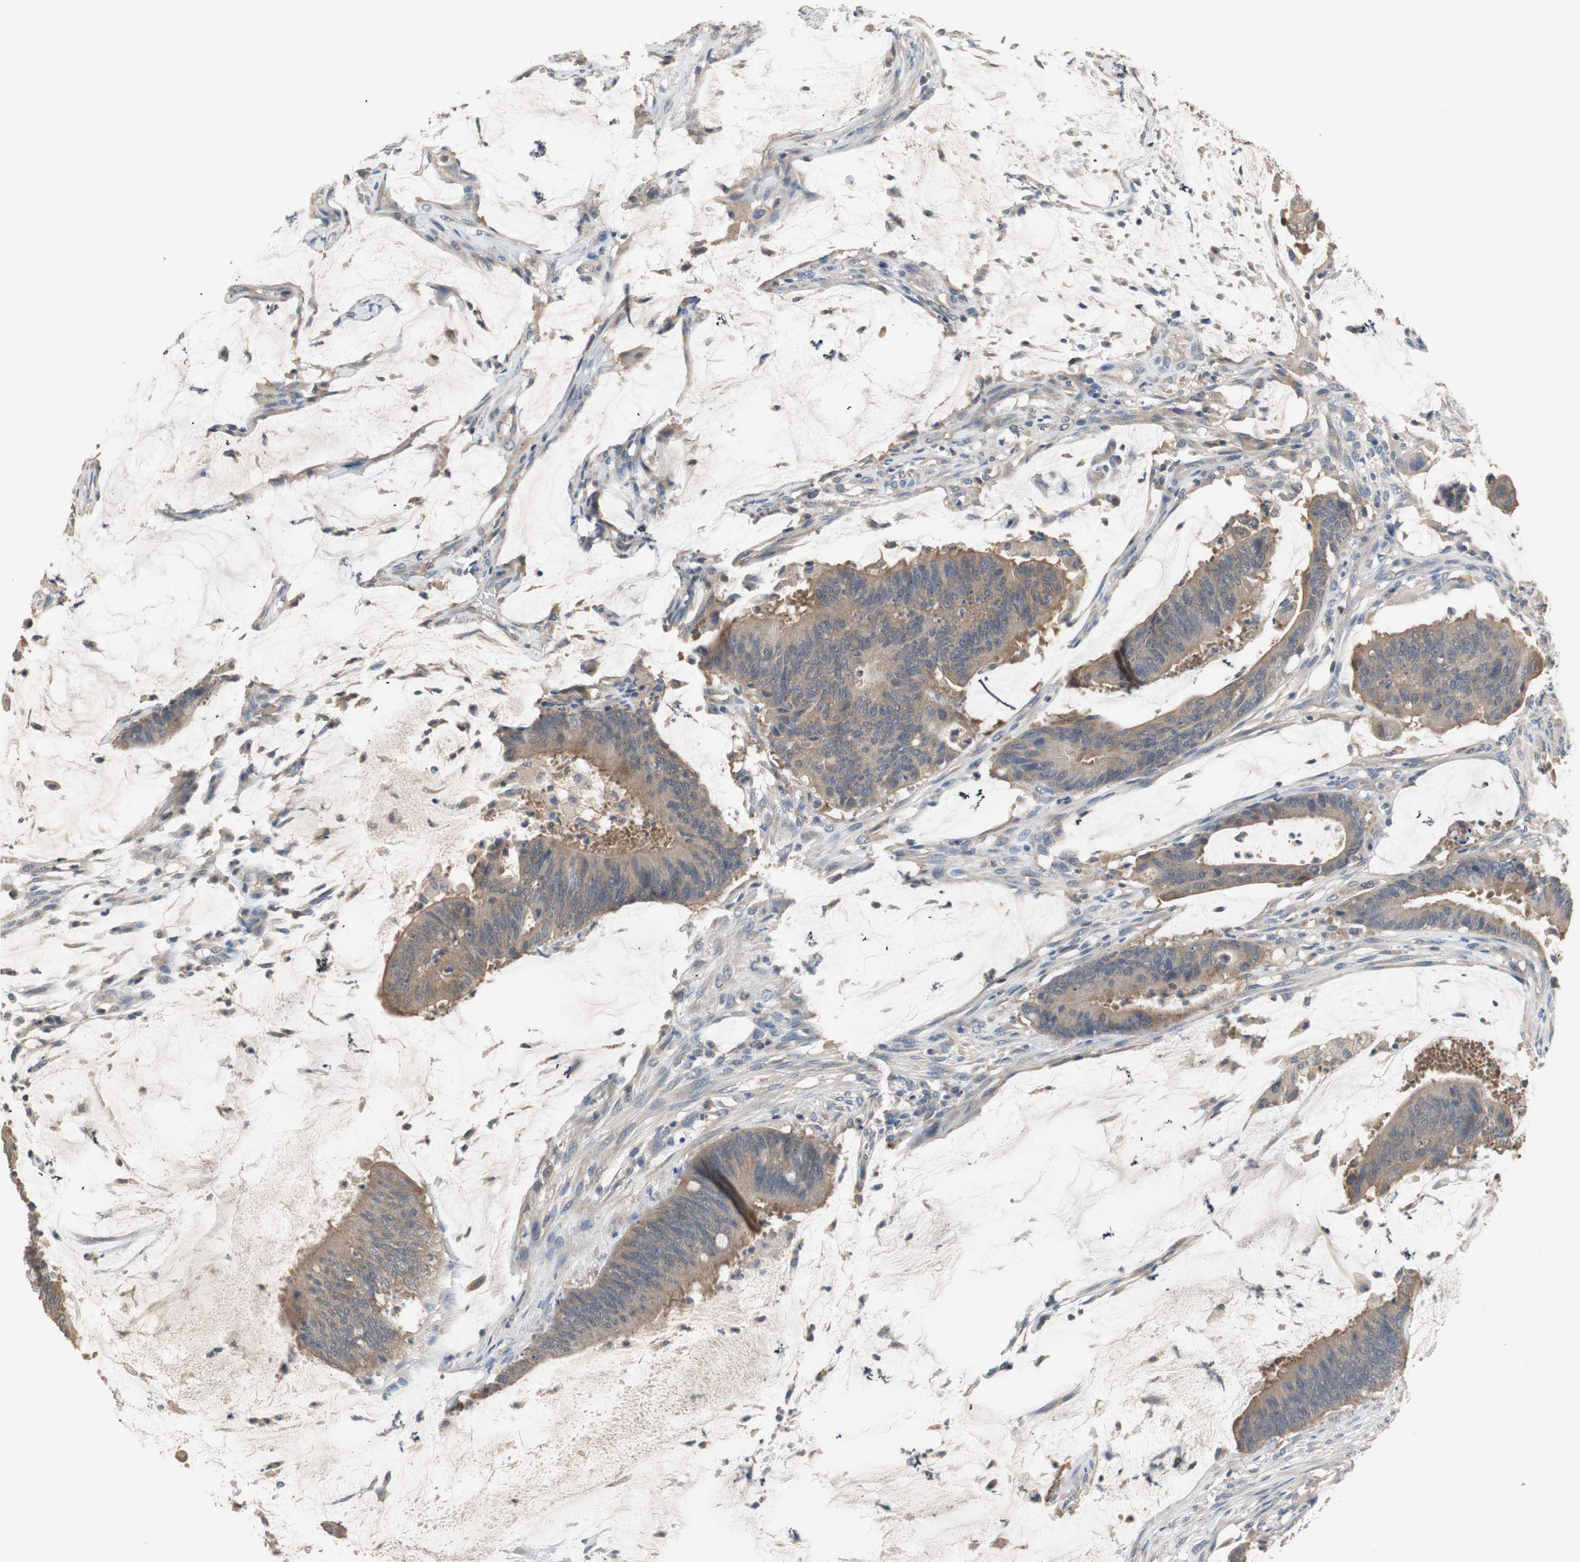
{"staining": {"intensity": "weak", "quantity": ">75%", "location": "cytoplasmic/membranous"}, "tissue": "colorectal cancer", "cell_type": "Tumor cells", "image_type": "cancer", "snomed": [{"axis": "morphology", "description": "Adenocarcinoma, NOS"}, {"axis": "topography", "description": "Rectum"}], "caption": "The micrograph shows a brown stain indicating the presence of a protein in the cytoplasmic/membranous of tumor cells in colorectal cancer (adenocarcinoma).", "gene": "ADAP1", "patient": {"sex": "female", "age": 66}}